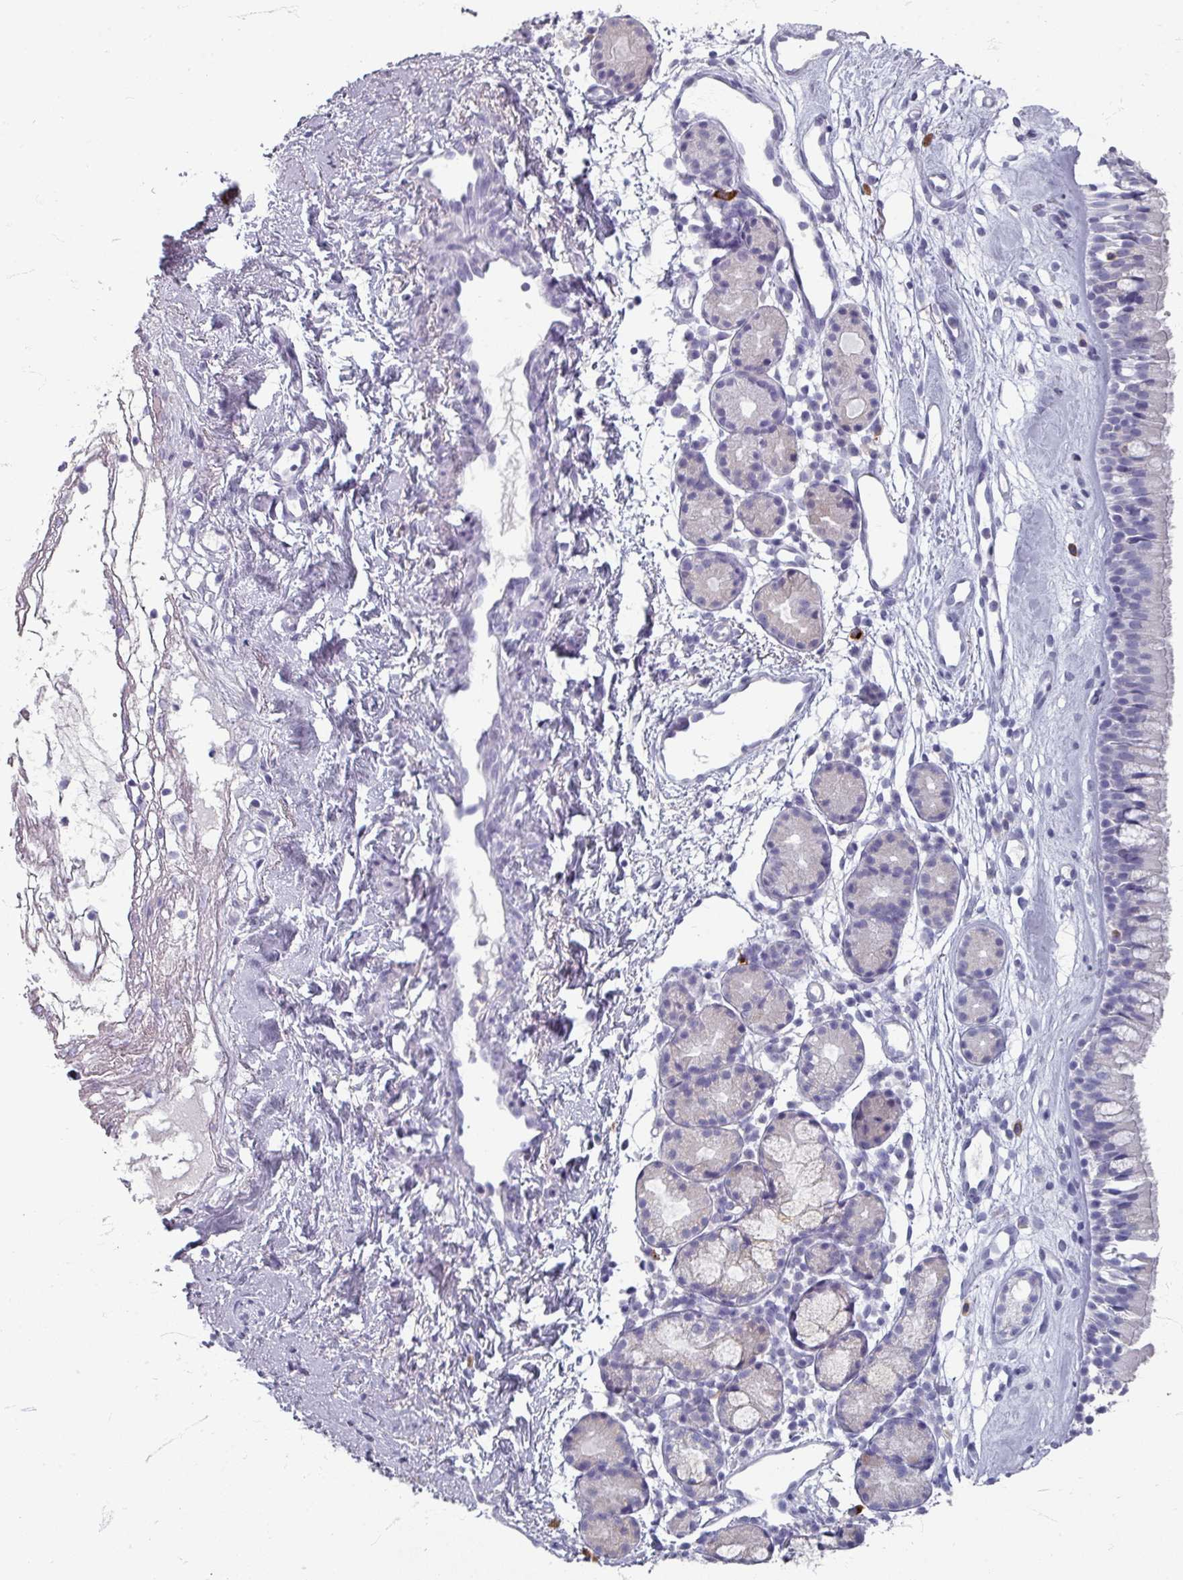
{"staining": {"intensity": "negative", "quantity": "none", "location": "none"}, "tissue": "nasopharynx", "cell_type": "Respiratory epithelial cells", "image_type": "normal", "snomed": [{"axis": "morphology", "description": "Normal tissue, NOS"}, {"axis": "topography", "description": "Nasopharynx"}], "caption": "Respiratory epithelial cells show no significant staining in normal nasopharynx. (Brightfield microscopy of DAB IHC at high magnification).", "gene": "ZNF878", "patient": {"sex": "male", "age": 82}}